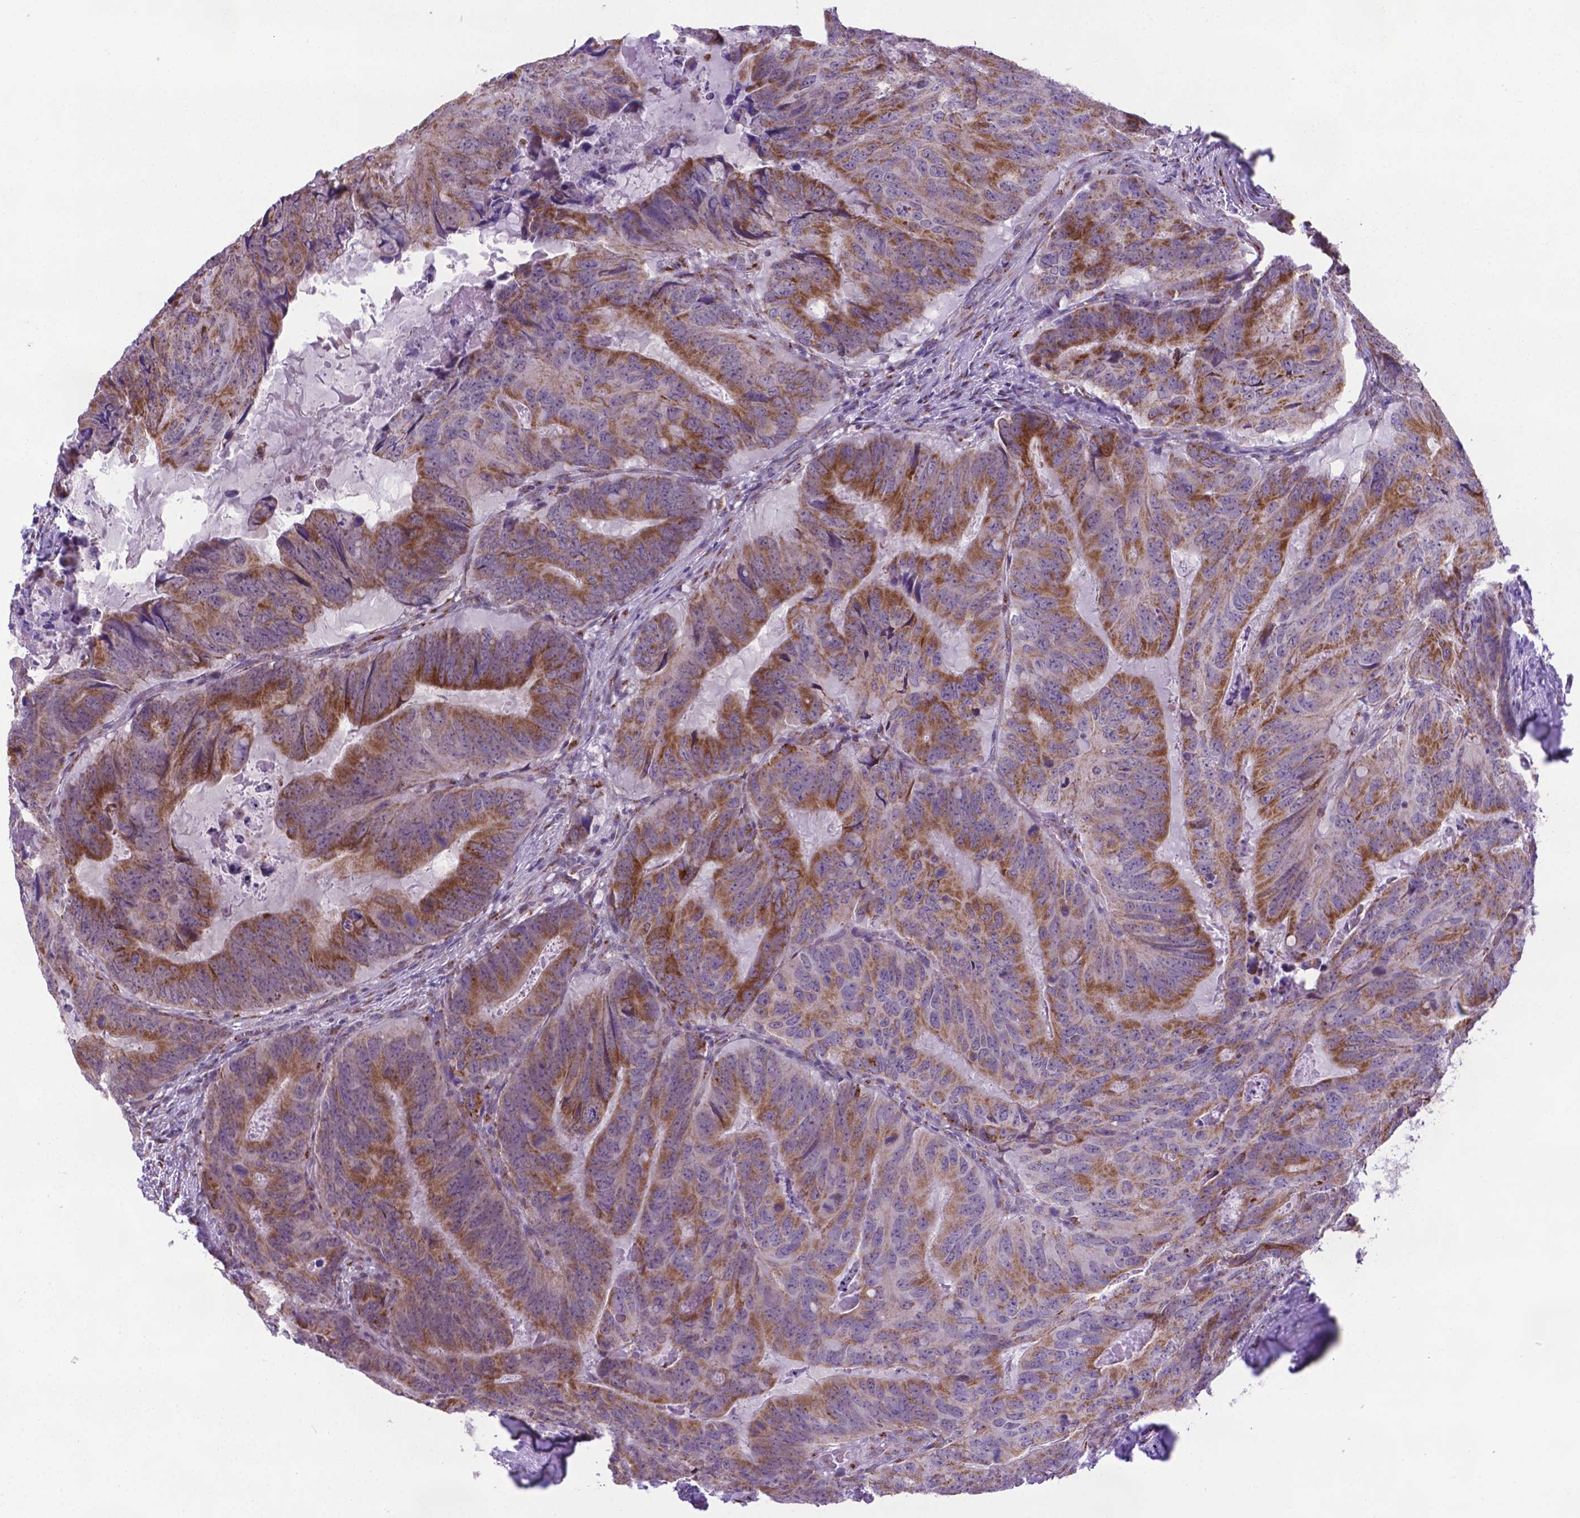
{"staining": {"intensity": "moderate", "quantity": "25%-75%", "location": "cytoplasmic/membranous"}, "tissue": "colorectal cancer", "cell_type": "Tumor cells", "image_type": "cancer", "snomed": [{"axis": "morphology", "description": "Adenocarcinoma, NOS"}, {"axis": "topography", "description": "Colon"}], "caption": "The histopathology image displays staining of colorectal cancer, revealing moderate cytoplasmic/membranous protein expression (brown color) within tumor cells.", "gene": "MRPL10", "patient": {"sex": "male", "age": 79}}